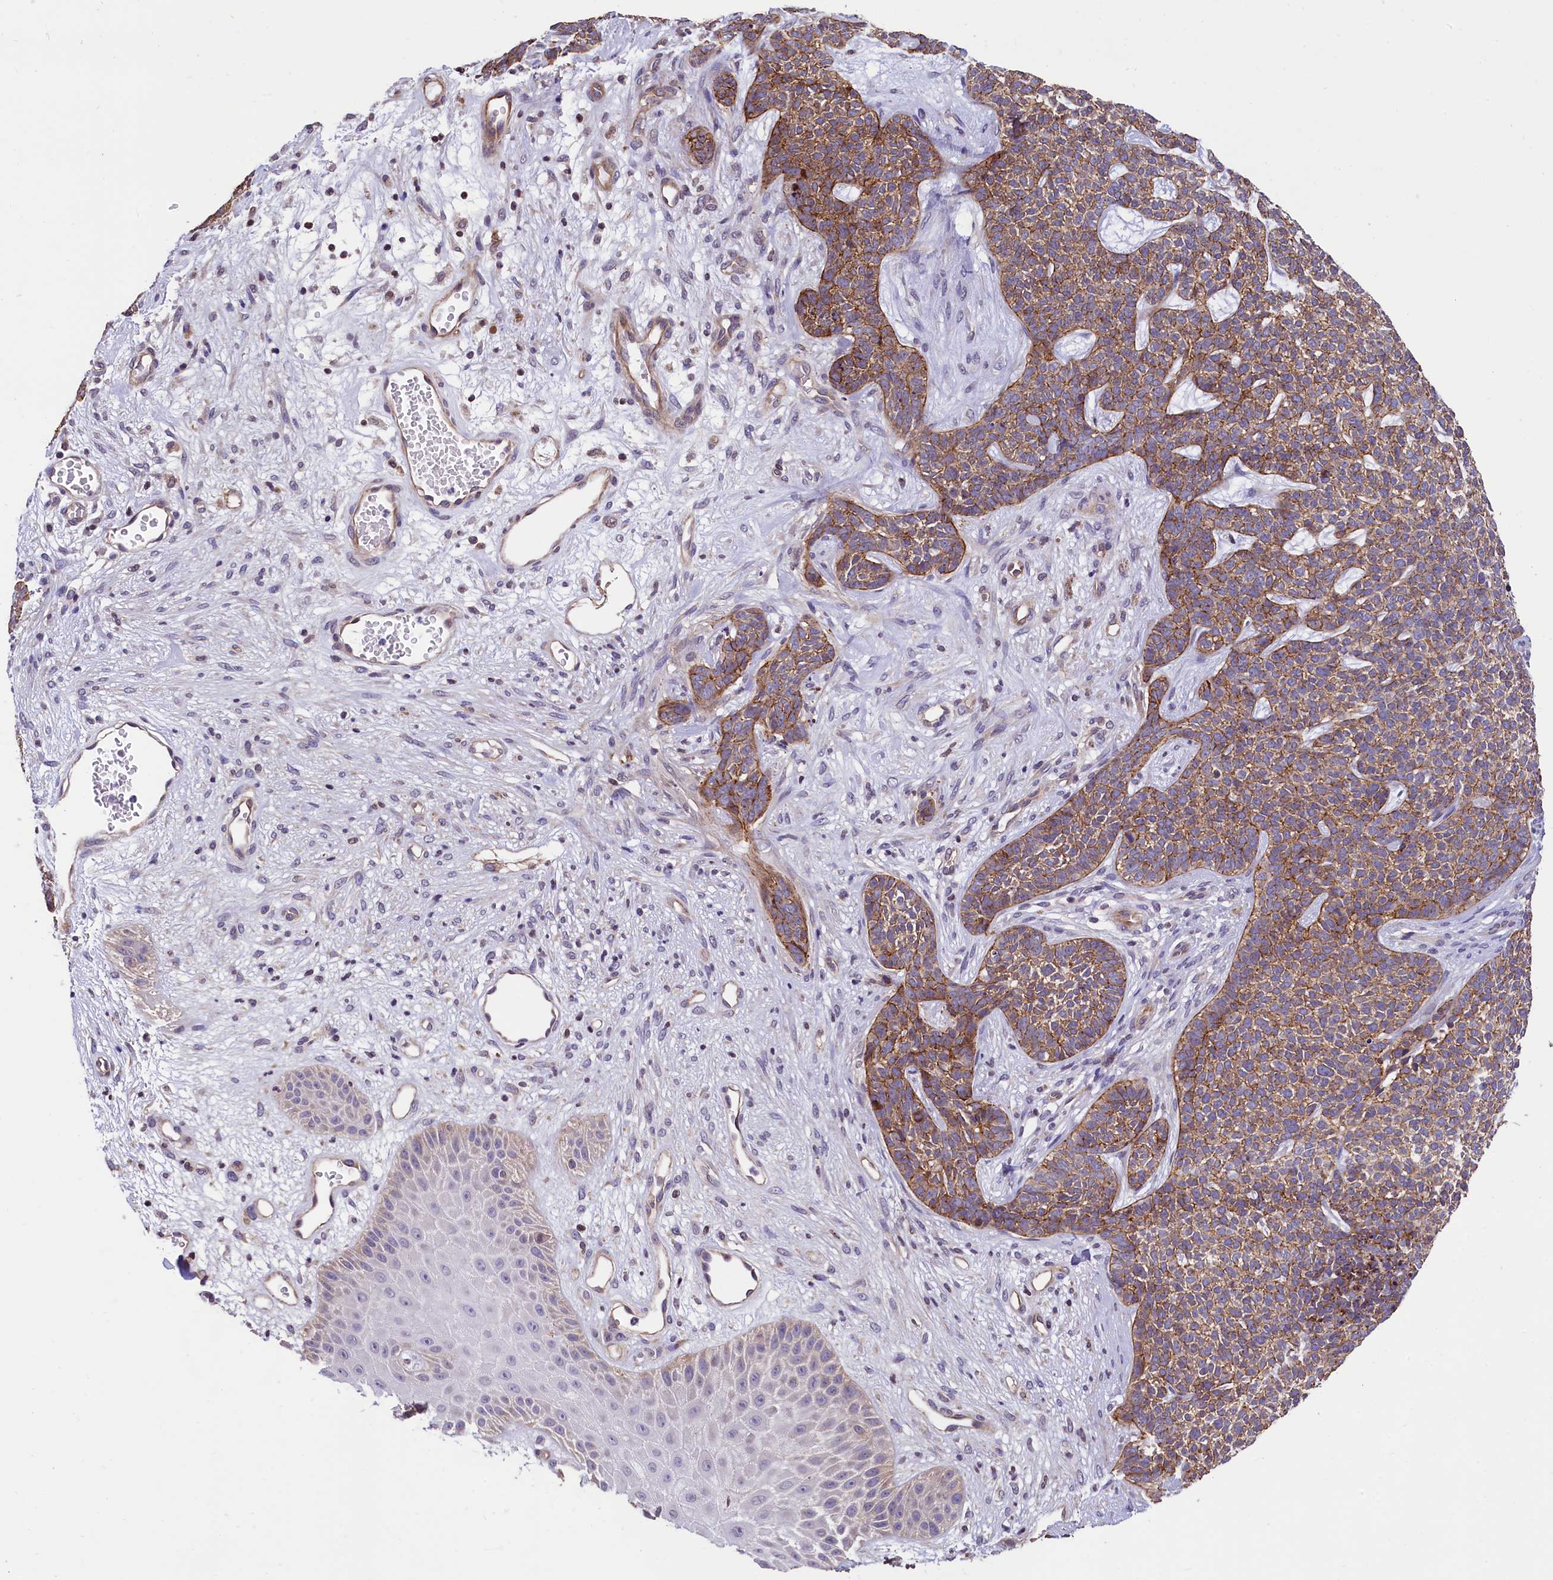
{"staining": {"intensity": "moderate", "quantity": ">75%", "location": "cytoplasmic/membranous"}, "tissue": "skin cancer", "cell_type": "Tumor cells", "image_type": "cancer", "snomed": [{"axis": "morphology", "description": "Basal cell carcinoma"}, {"axis": "topography", "description": "Skin"}], "caption": "Skin cancer was stained to show a protein in brown. There is medium levels of moderate cytoplasmic/membranous expression in approximately >75% of tumor cells. The protein of interest is shown in brown color, while the nuclei are stained blue.", "gene": "ZNF2", "patient": {"sex": "female", "age": 84}}